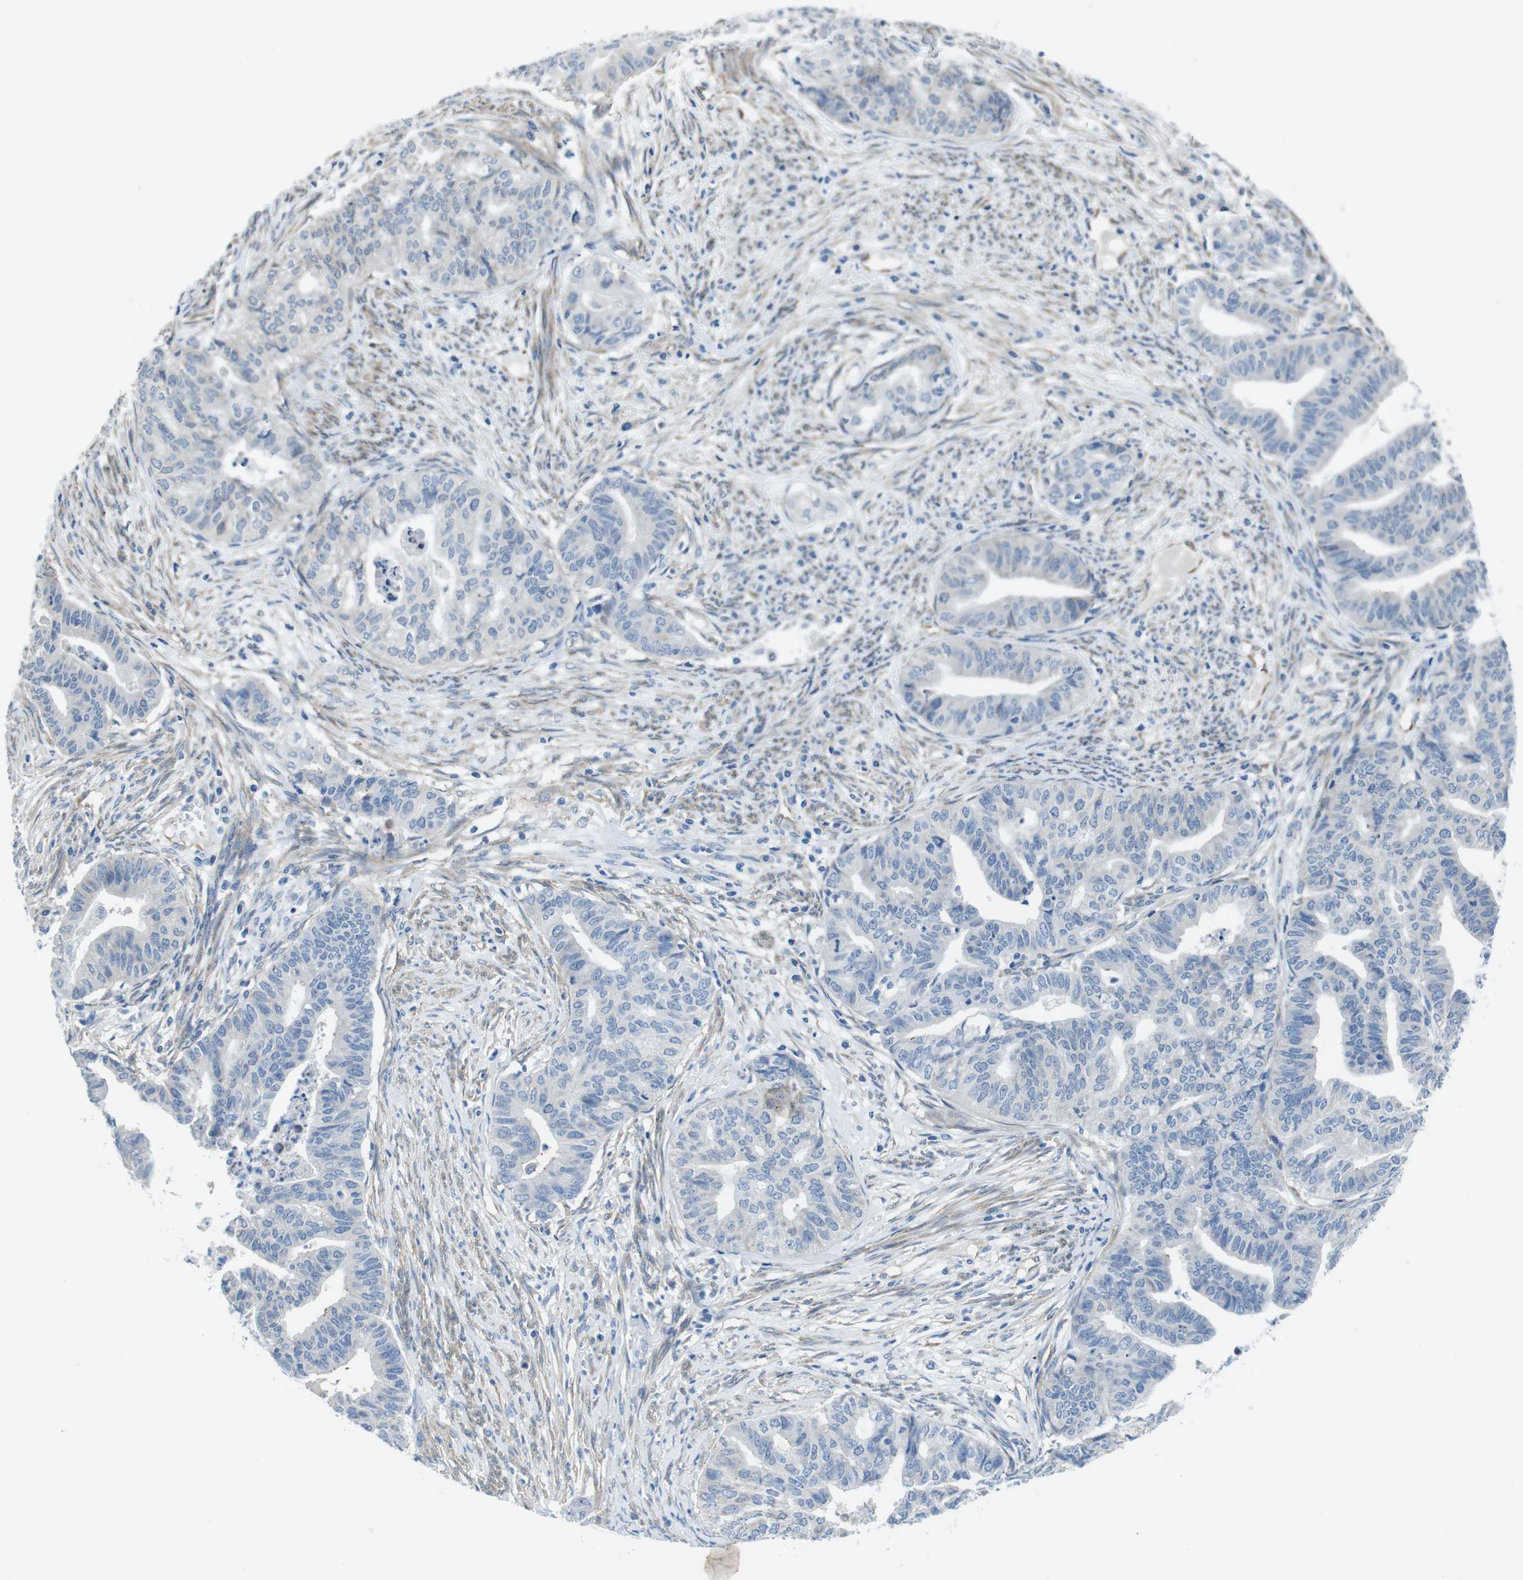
{"staining": {"intensity": "negative", "quantity": "none", "location": "none"}, "tissue": "endometrial cancer", "cell_type": "Tumor cells", "image_type": "cancer", "snomed": [{"axis": "morphology", "description": "Adenocarcinoma, NOS"}, {"axis": "topography", "description": "Endometrium"}], "caption": "Tumor cells are negative for brown protein staining in adenocarcinoma (endometrial).", "gene": "CDH8", "patient": {"sex": "female", "age": 79}}